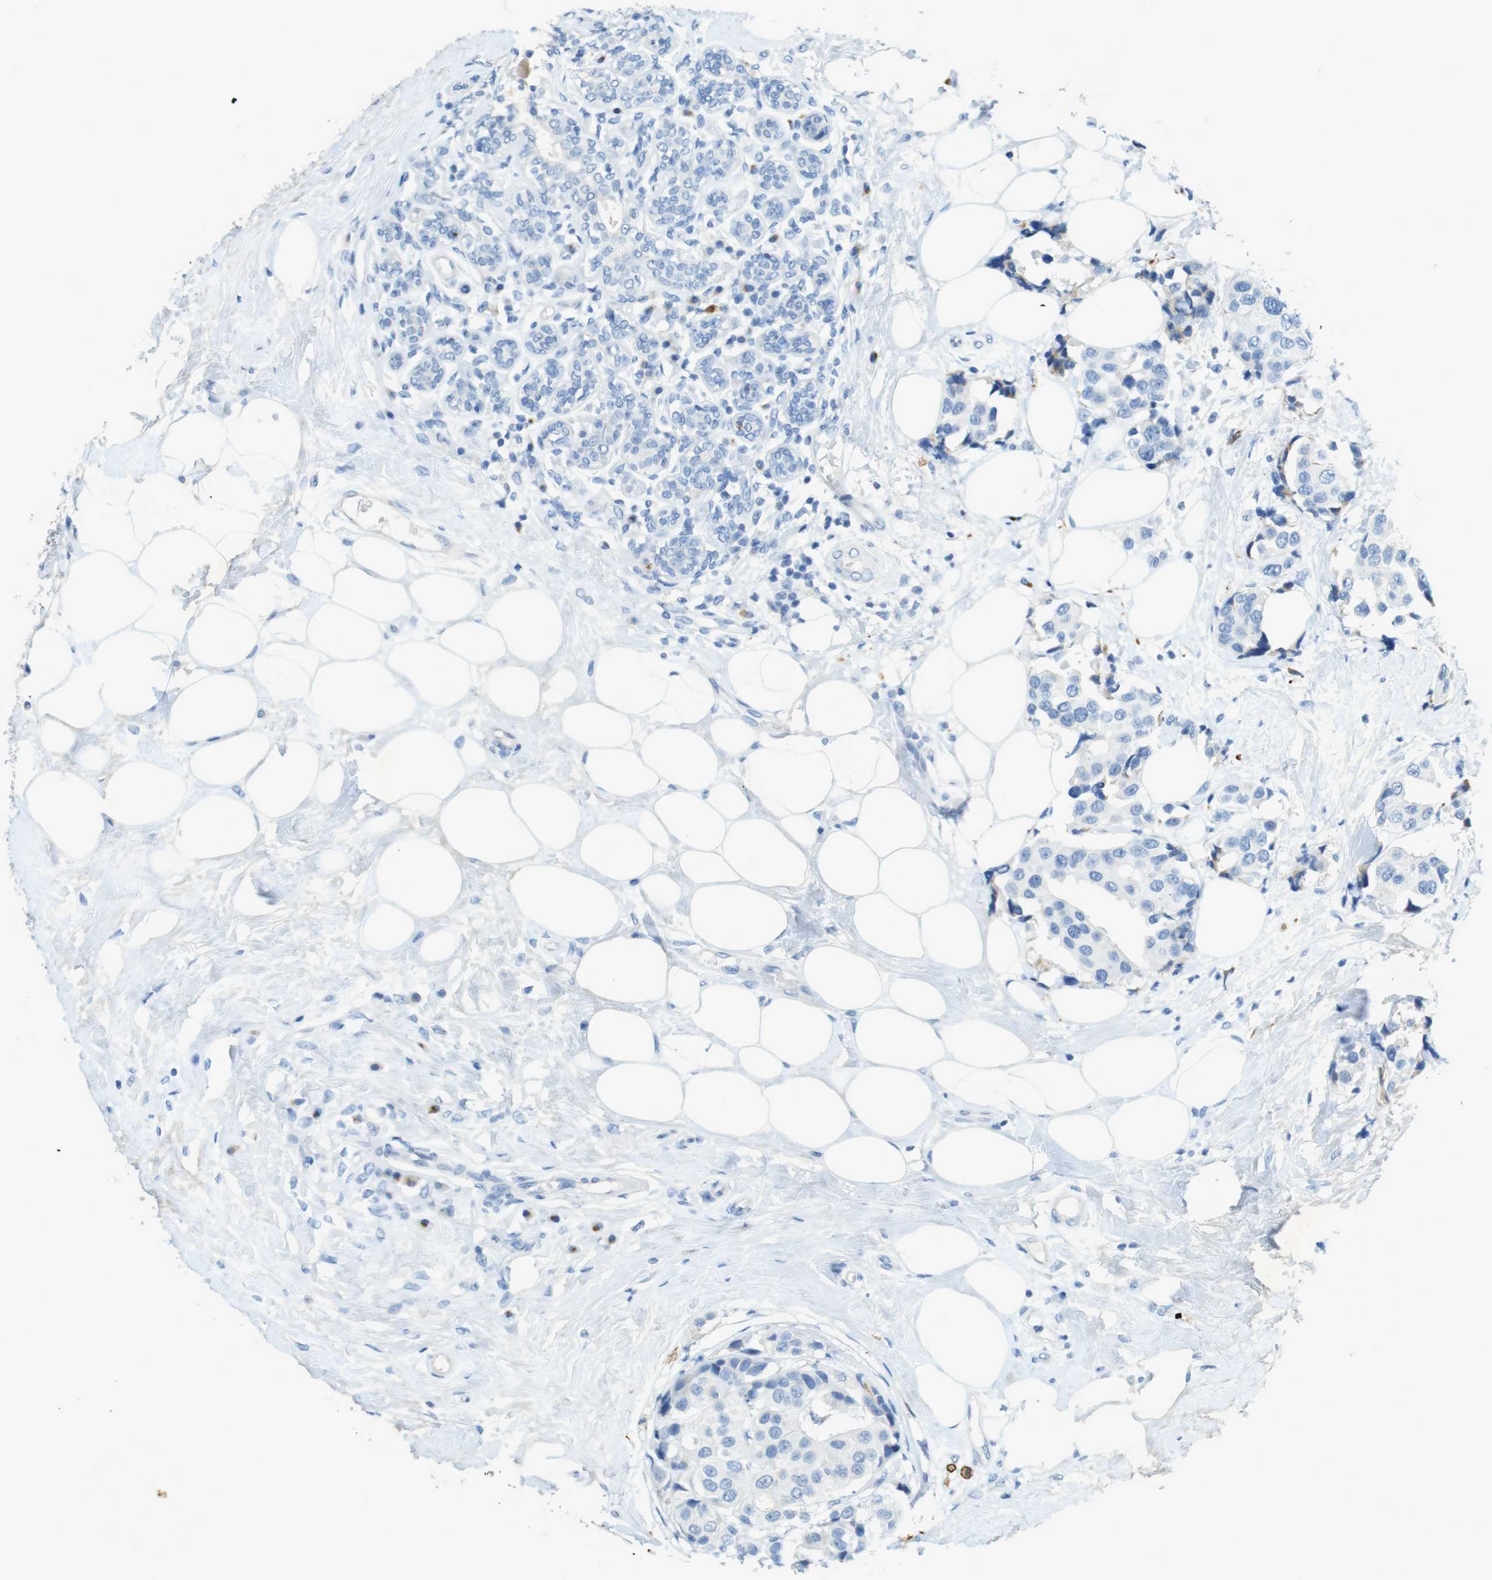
{"staining": {"intensity": "negative", "quantity": "none", "location": "none"}, "tissue": "breast cancer", "cell_type": "Tumor cells", "image_type": "cancer", "snomed": [{"axis": "morphology", "description": "Normal tissue, NOS"}, {"axis": "morphology", "description": "Duct carcinoma"}, {"axis": "topography", "description": "Breast"}], "caption": "Human intraductal carcinoma (breast) stained for a protein using immunohistochemistry shows no staining in tumor cells.", "gene": "CD320", "patient": {"sex": "female", "age": 39}}